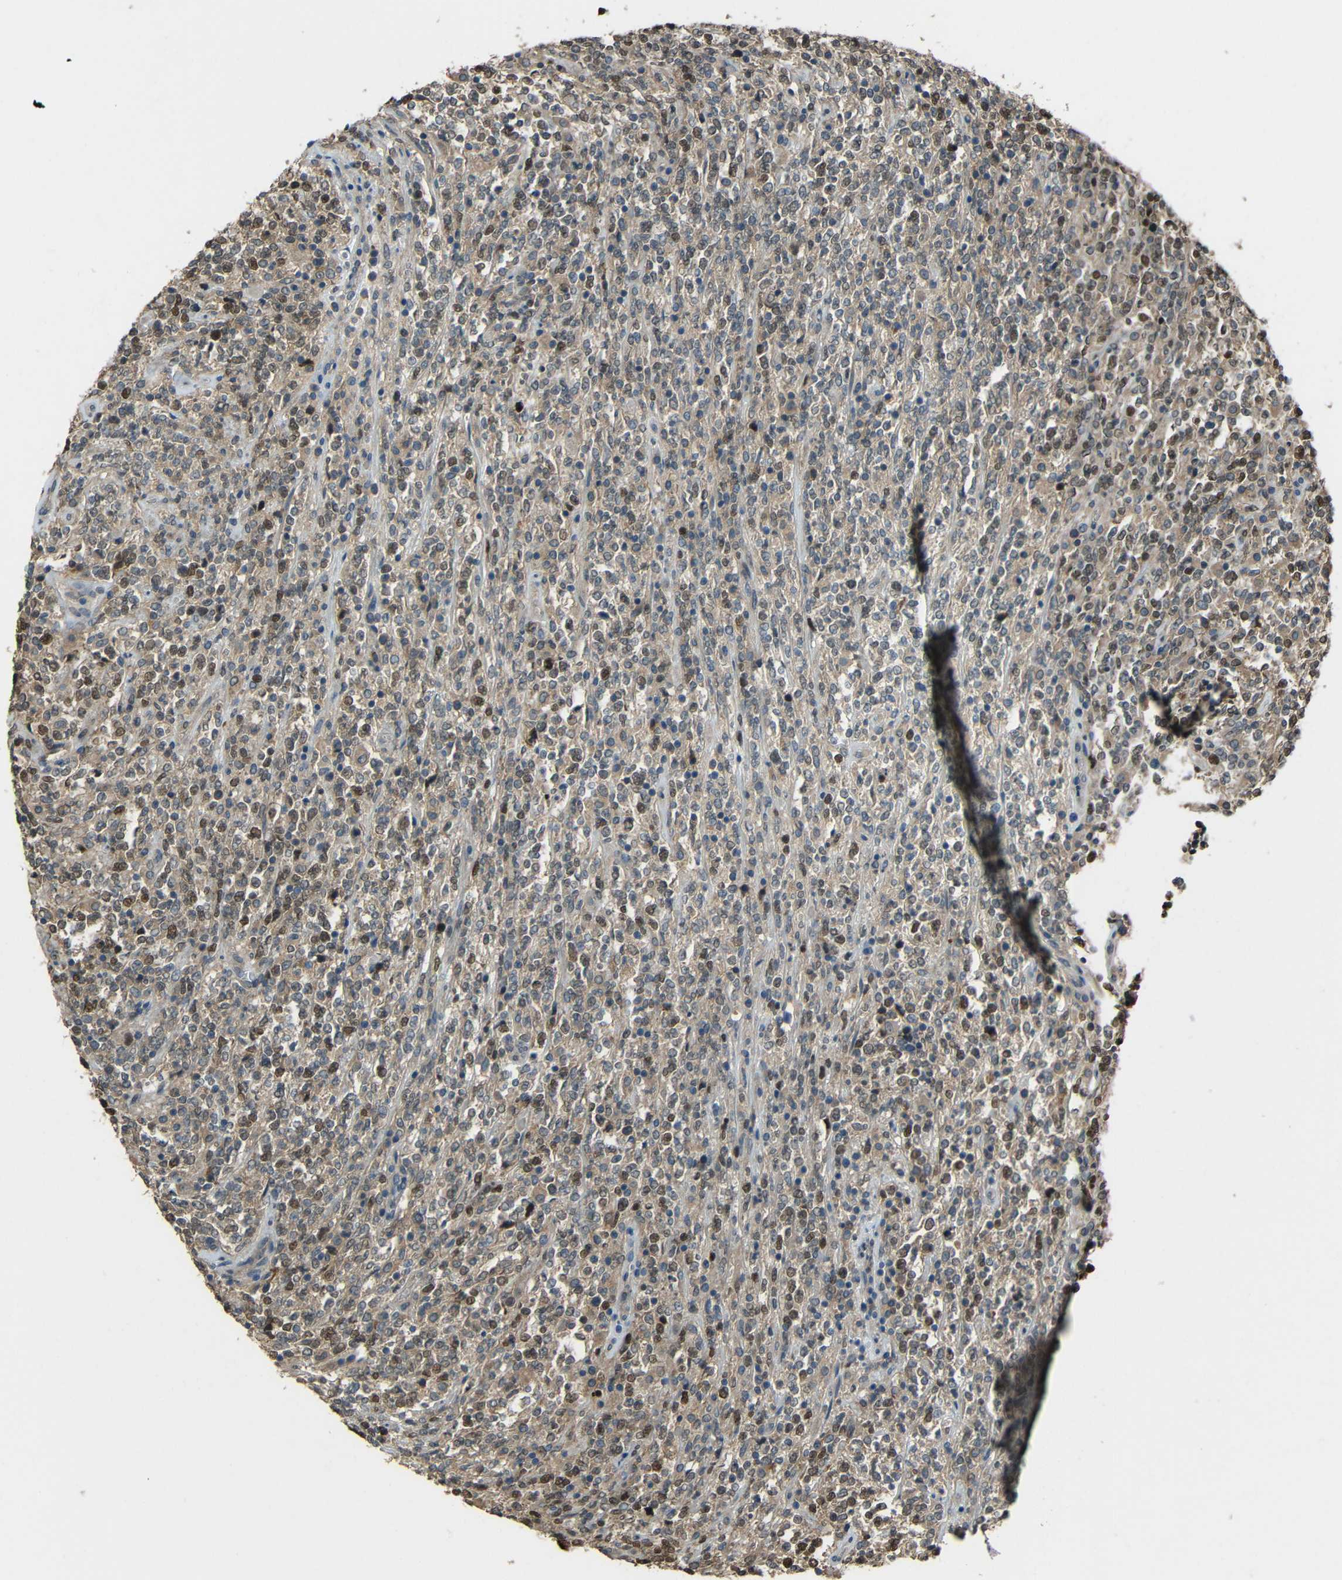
{"staining": {"intensity": "weak", "quantity": "25%-75%", "location": "nuclear"}, "tissue": "lymphoma", "cell_type": "Tumor cells", "image_type": "cancer", "snomed": [{"axis": "morphology", "description": "Malignant lymphoma, non-Hodgkin's type, High grade"}, {"axis": "topography", "description": "Soft tissue"}], "caption": "DAB (3,3'-diaminobenzidine) immunohistochemical staining of high-grade malignant lymphoma, non-Hodgkin's type demonstrates weak nuclear protein expression in about 25%-75% of tumor cells.", "gene": "STBD1", "patient": {"sex": "male", "age": 18}}